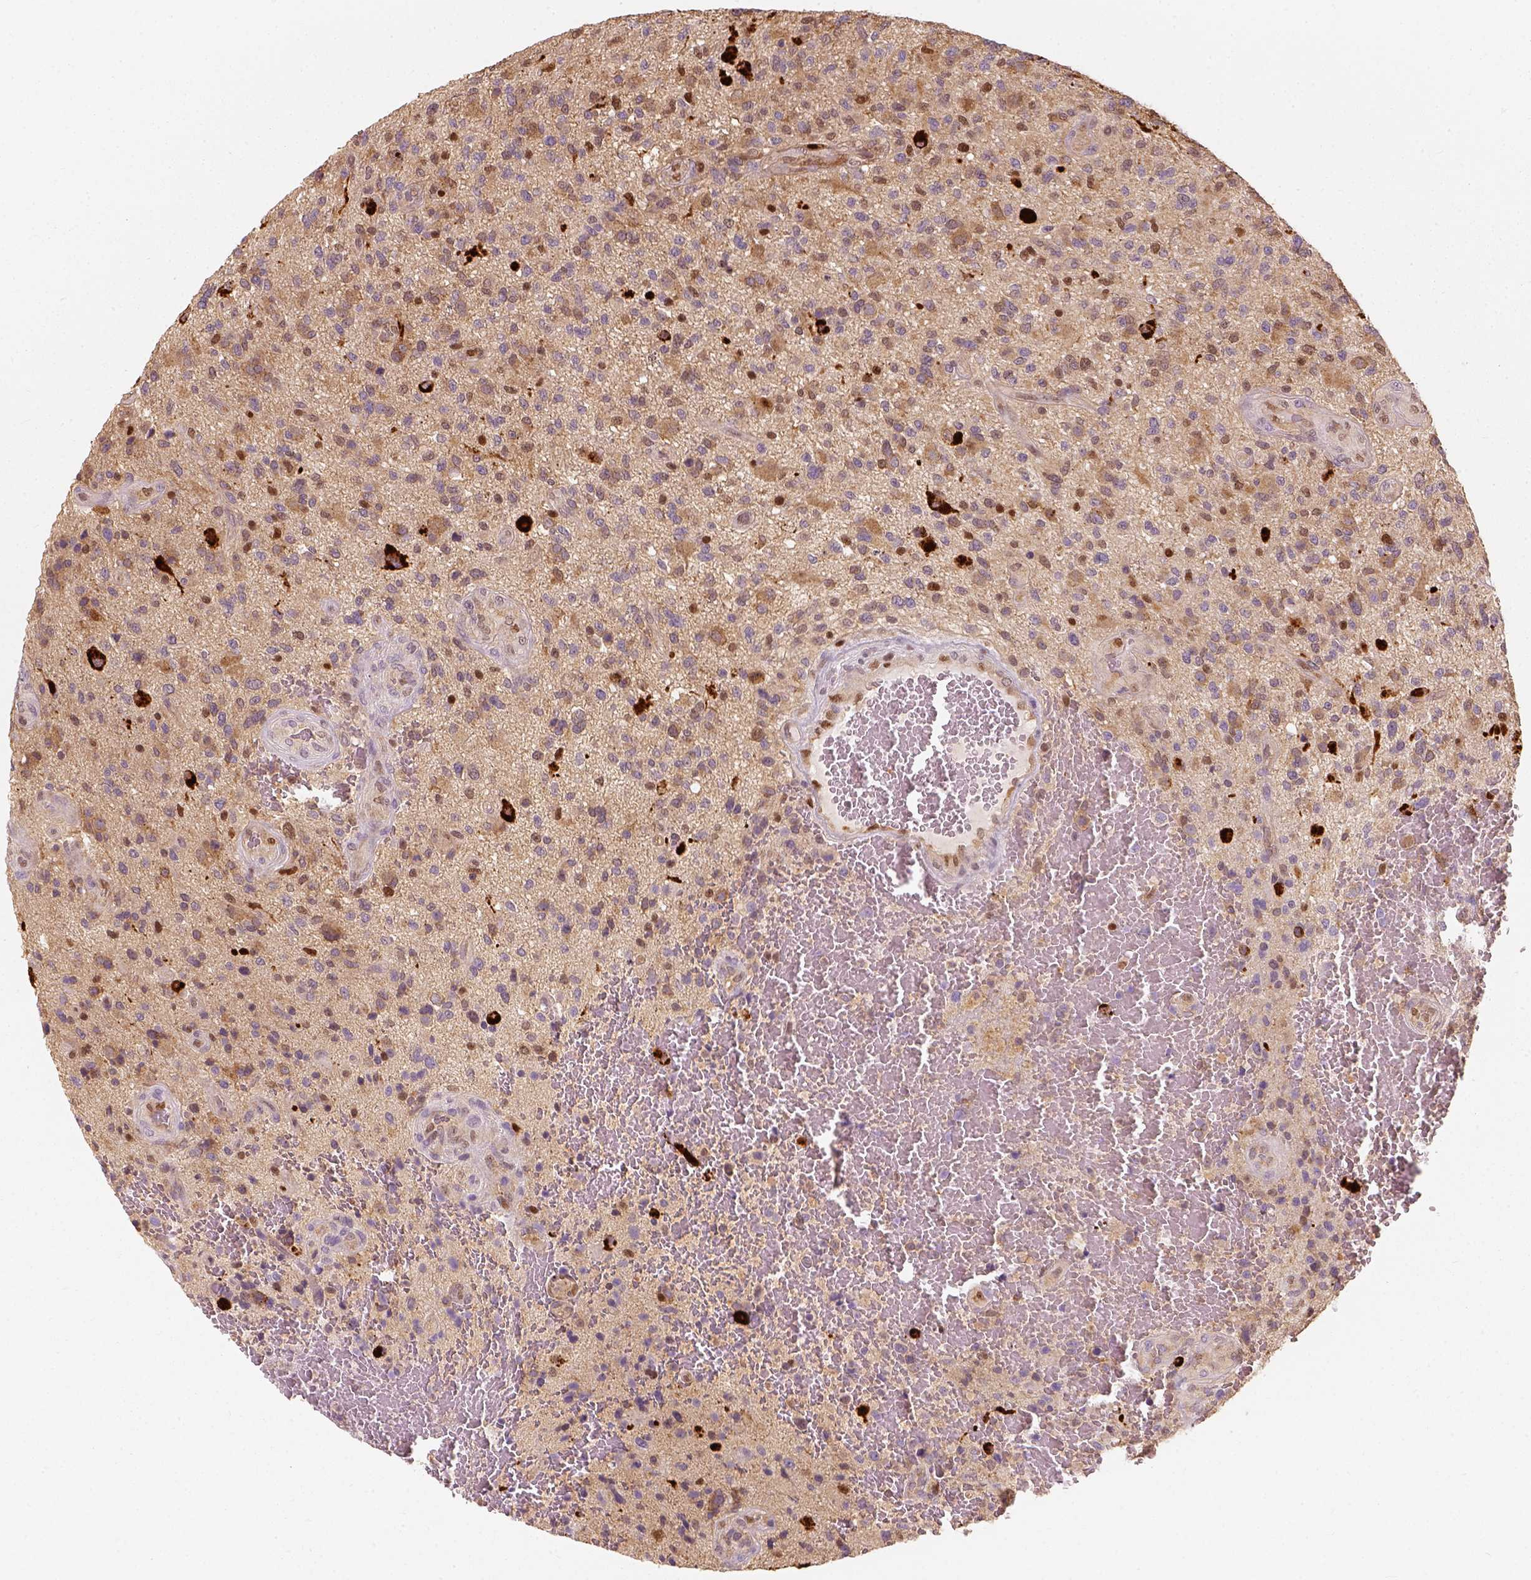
{"staining": {"intensity": "weak", "quantity": "25%-75%", "location": "cytoplasmic/membranous"}, "tissue": "glioma", "cell_type": "Tumor cells", "image_type": "cancer", "snomed": [{"axis": "morphology", "description": "Glioma, malignant, High grade"}, {"axis": "topography", "description": "Brain"}], "caption": "There is low levels of weak cytoplasmic/membranous staining in tumor cells of glioma, as demonstrated by immunohistochemical staining (brown color).", "gene": "SQSTM1", "patient": {"sex": "male", "age": 47}}